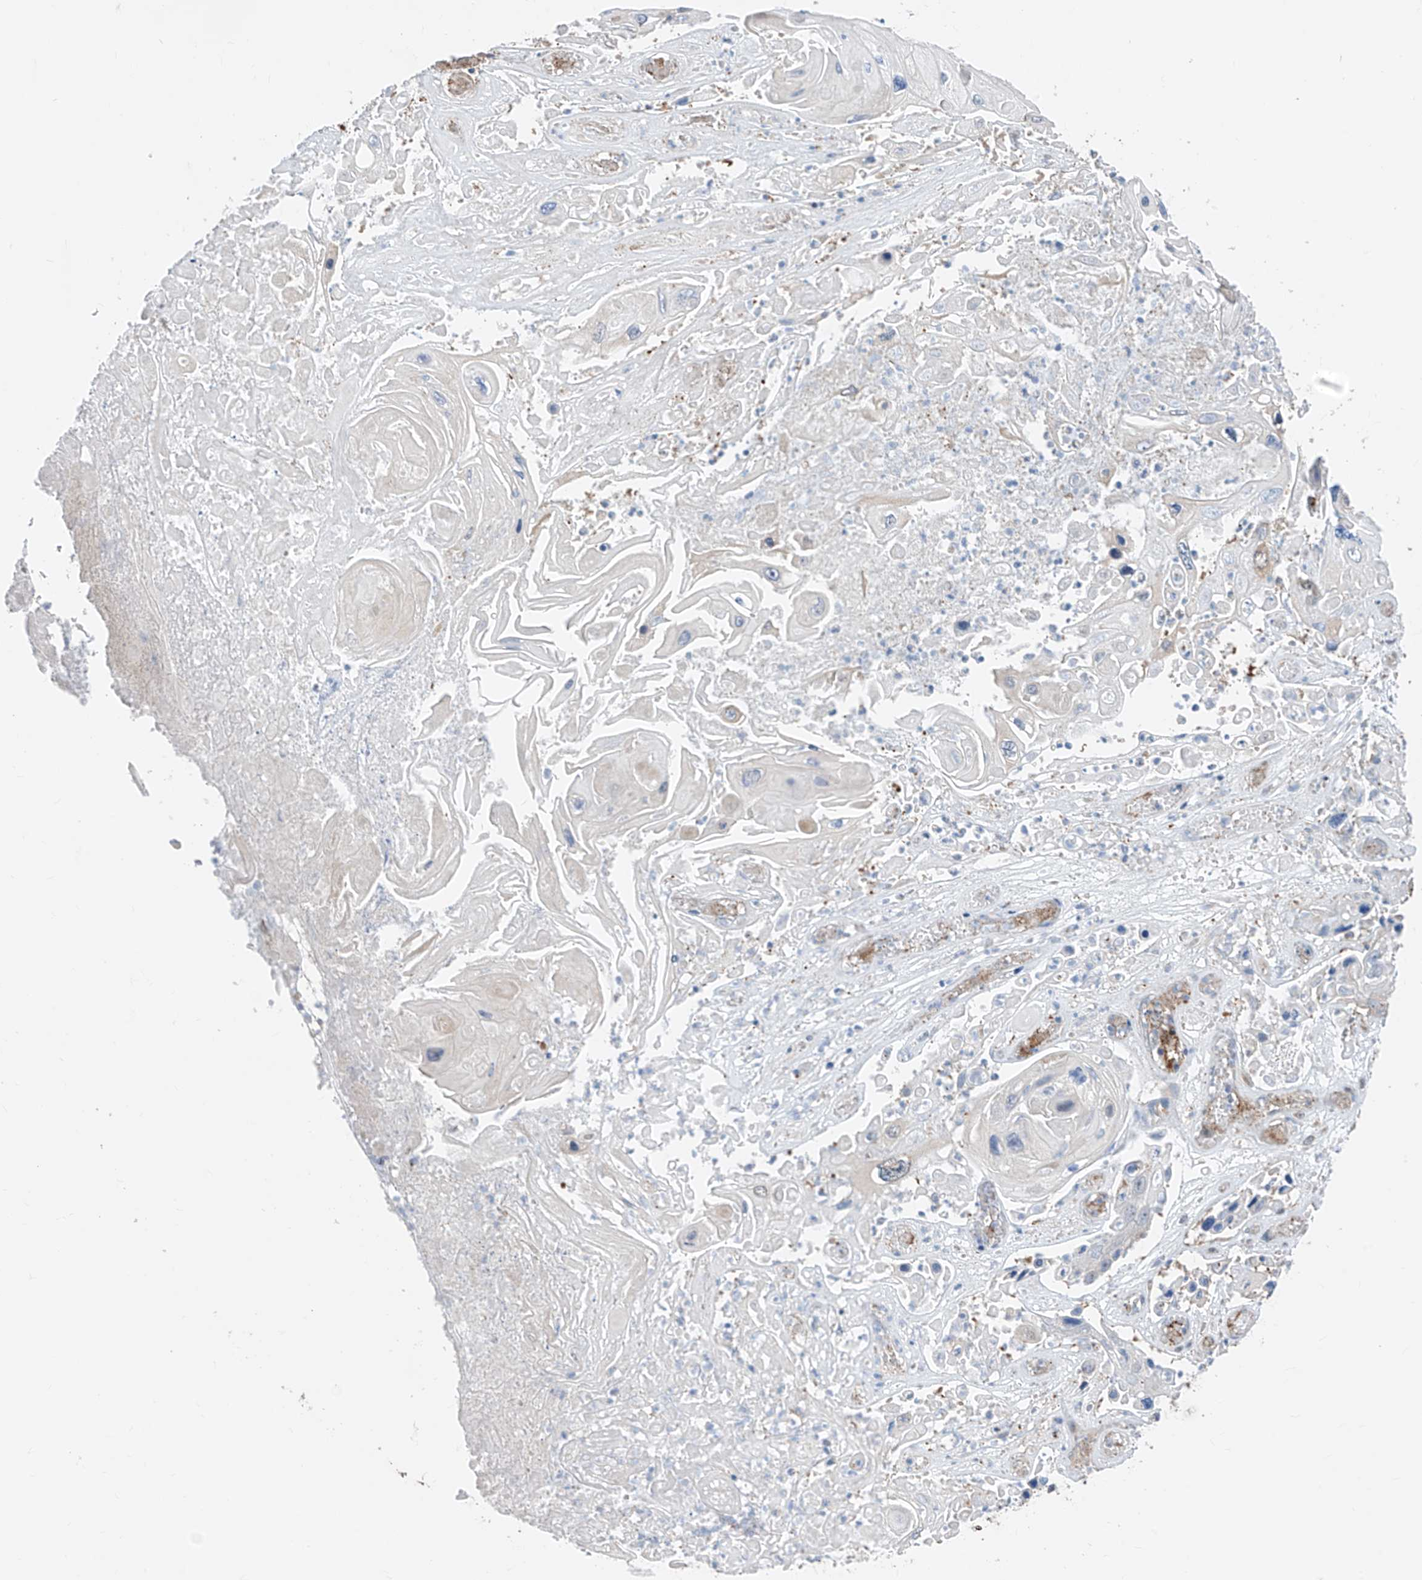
{"staining": {"intensity": "negative", "quantity": "none", "location": "none"}, "tissue": "skin cancer", "cell_type": "Tumor cells", "image_type": "cancer", "snomed": [{"axis": "morphology", "description": "Squamous cell carcinoma, NOS"}, {"axis": "topography", "description": "Skin"}], "caption": "Skin cancer was stained to show a protein in brown. There is no significant positivity in tumor cells.", "gene": "TTC38", "patient": {"sex": "male", "age": 55}}